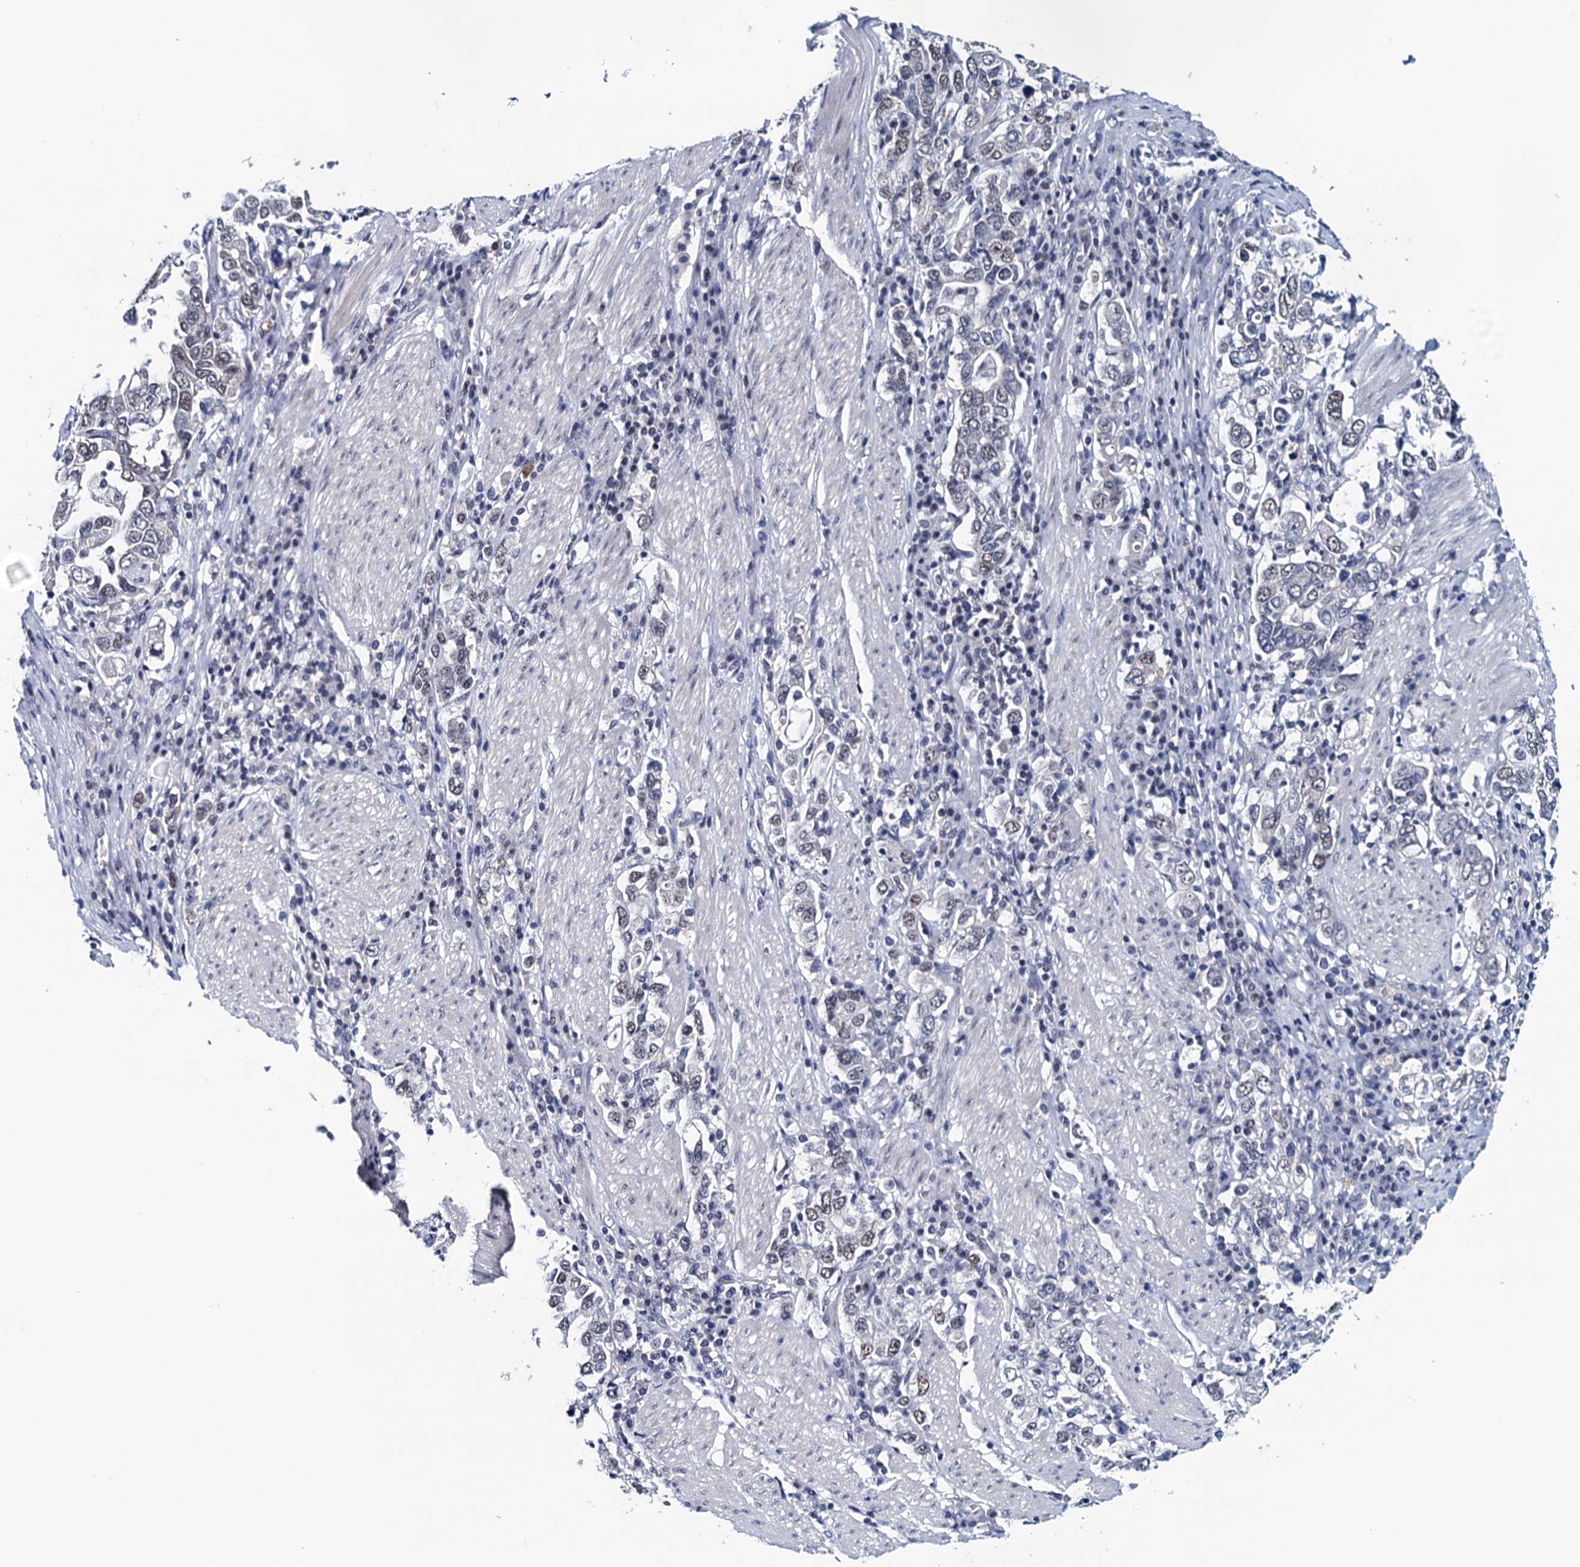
{"staining": {"intensity": "weak", "quantity": "<25%", "location": "nuclear"}, "tissue": "stomach cancer", "cell_type": "Tumor cells", "image_type": "cancer", "snomed": [{"axis": "morphology", "description": "Adenocarcinoma, NOS"}, {"axis": "topography", "description": "Stomach, upper"}], "caption": "Immunohistochemistry of human adenocarcinoma (stomach) demonstrates no staining in tumor cells. (DAB (3,3'-diaminobenzidine) immunohistochemistry (IHC) visualized using brightfield microscopy, high magnification).", "gene": "FNBP4", "patient": {"sex": "male", "age": 62}}